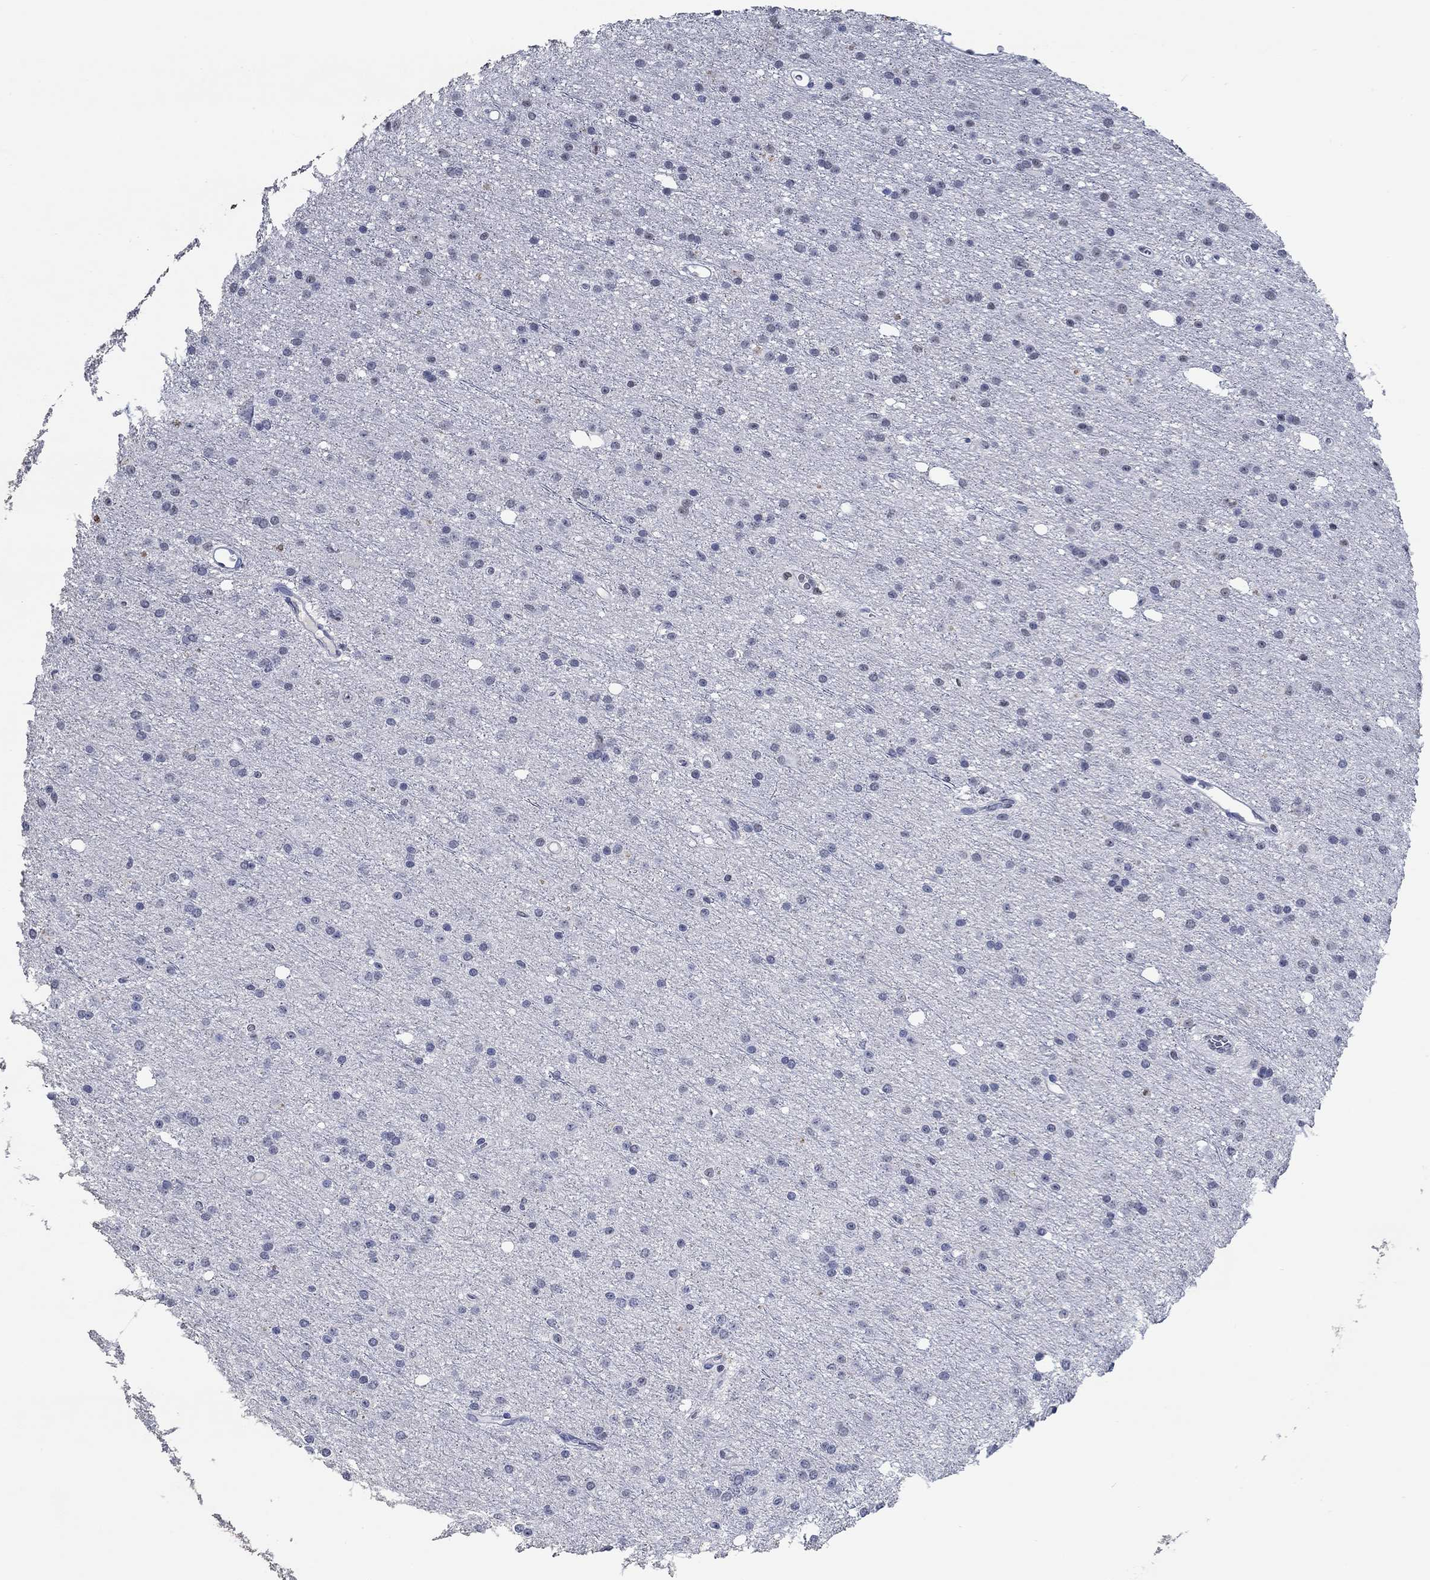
{"staining": {"intensity": "negative", "quantity": "none", "location": "none"}, "tissue": "glioma", "cell_type": "Tumor cells", "image_type": "cancer", "snomed": [{"axis": "morphology", "description": "Glioma, malignant, Low grade"}, {"axis": "topography", "description": "Brain"}], "caption": "Immunohistochemical staining of glioma displays no significant expression in tumor cells.", "gene": "PPP1R17", "patient": {"sex": "male", "age": 27}}